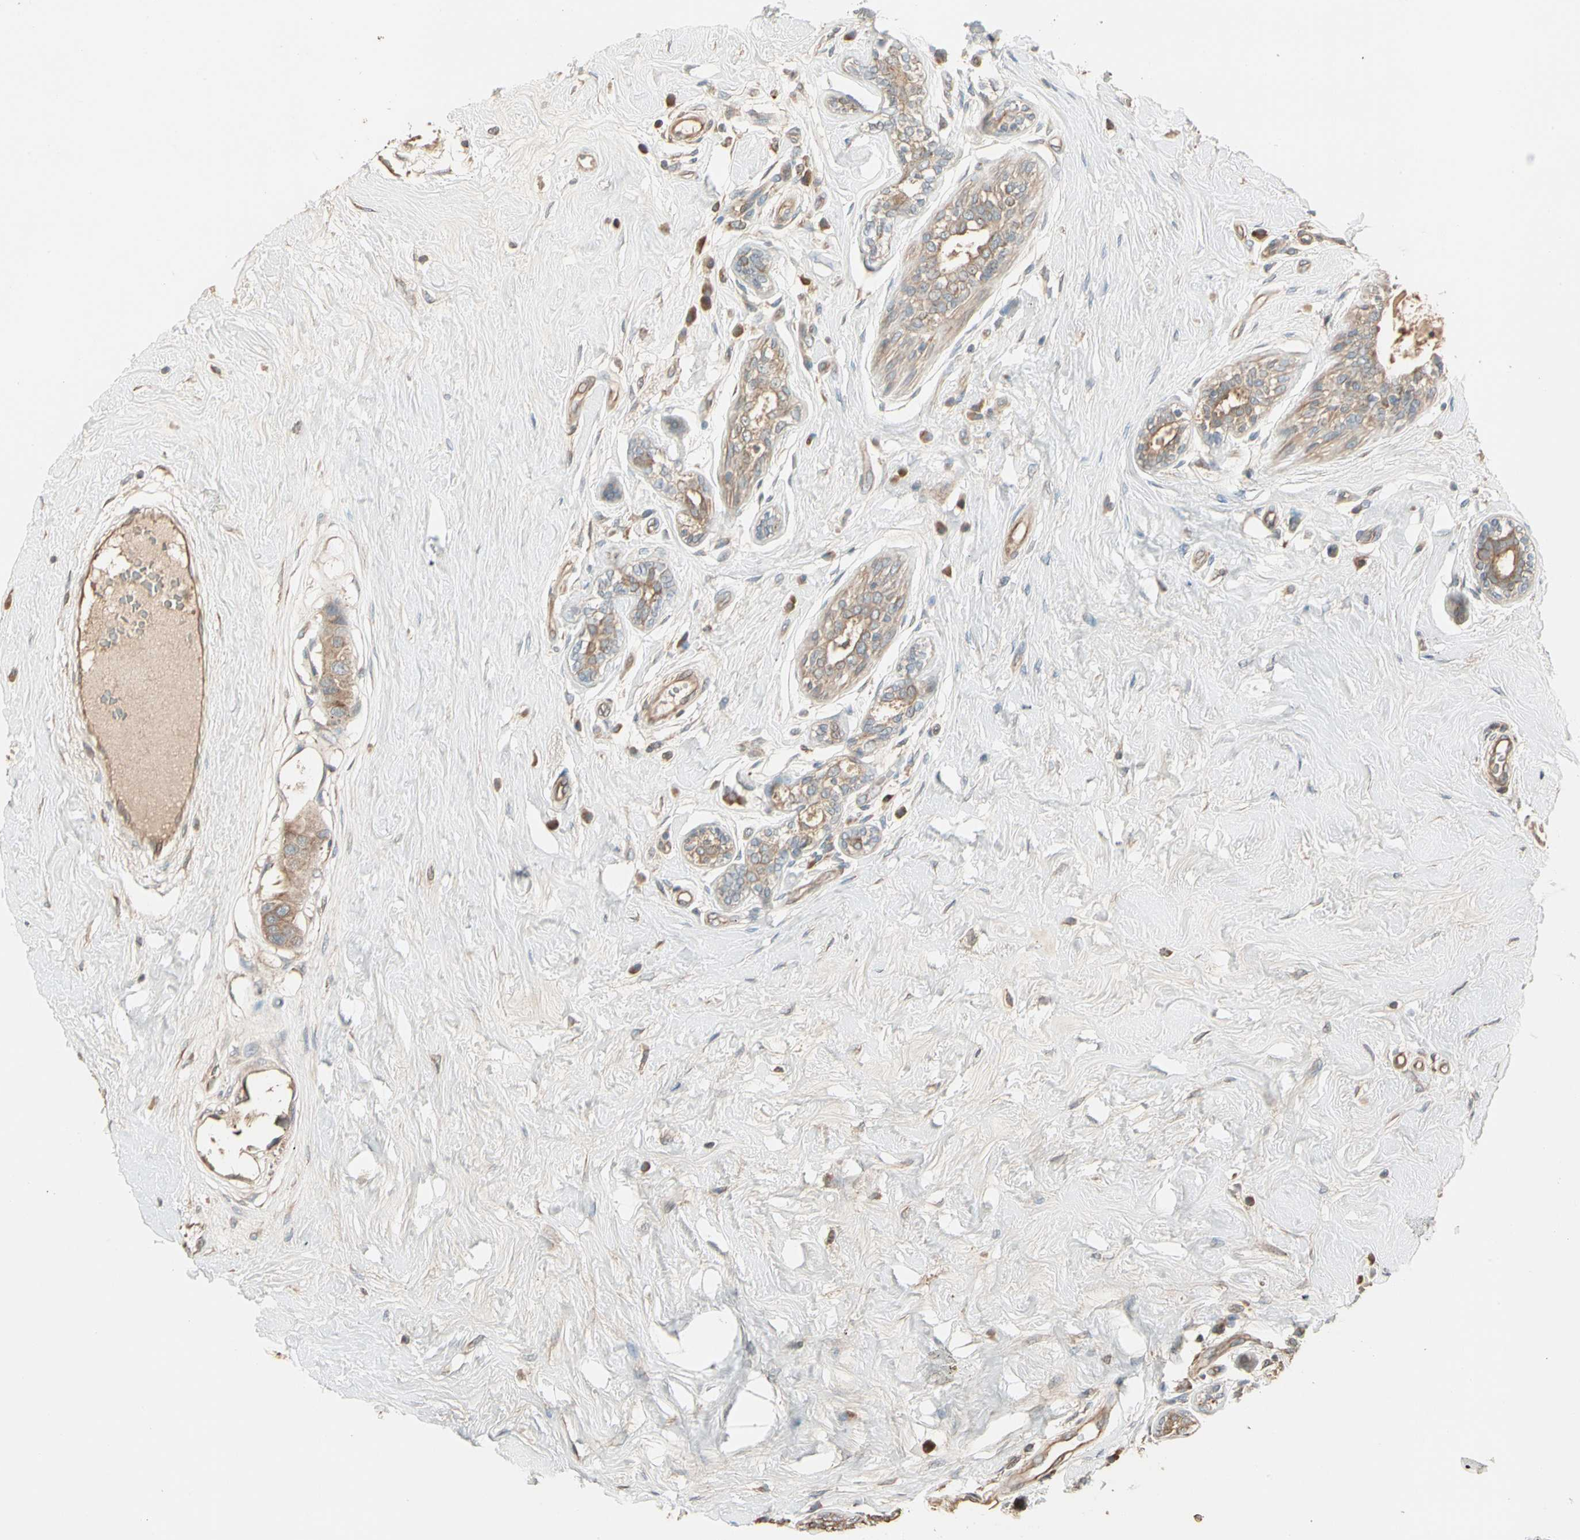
{"staining": {"intensity": "moderate", "quantity": ">75%", "location": "cytoplasmic/membranous"}, "tissue": "breast cancer", "cell_type": "Tumor cells", "image_type": "cancer", "snomed": [{"axis": "morphology", "description": "Normal tissue, NOS"}, {"axis": "morphology", "description": "Duct carcinoma"}, {"axis": "topography", "description": "Breast"}], "caption": "A micrograph showing moderate cytoplasmic/membranous positivity in about >75% of tumor cells in breast cancer (invasive ductal carcinoma), as visualized by brown immunohistochemical staining.", "gene": "TNFRSF21", "patient": {"sex": "female", "age": 39}}